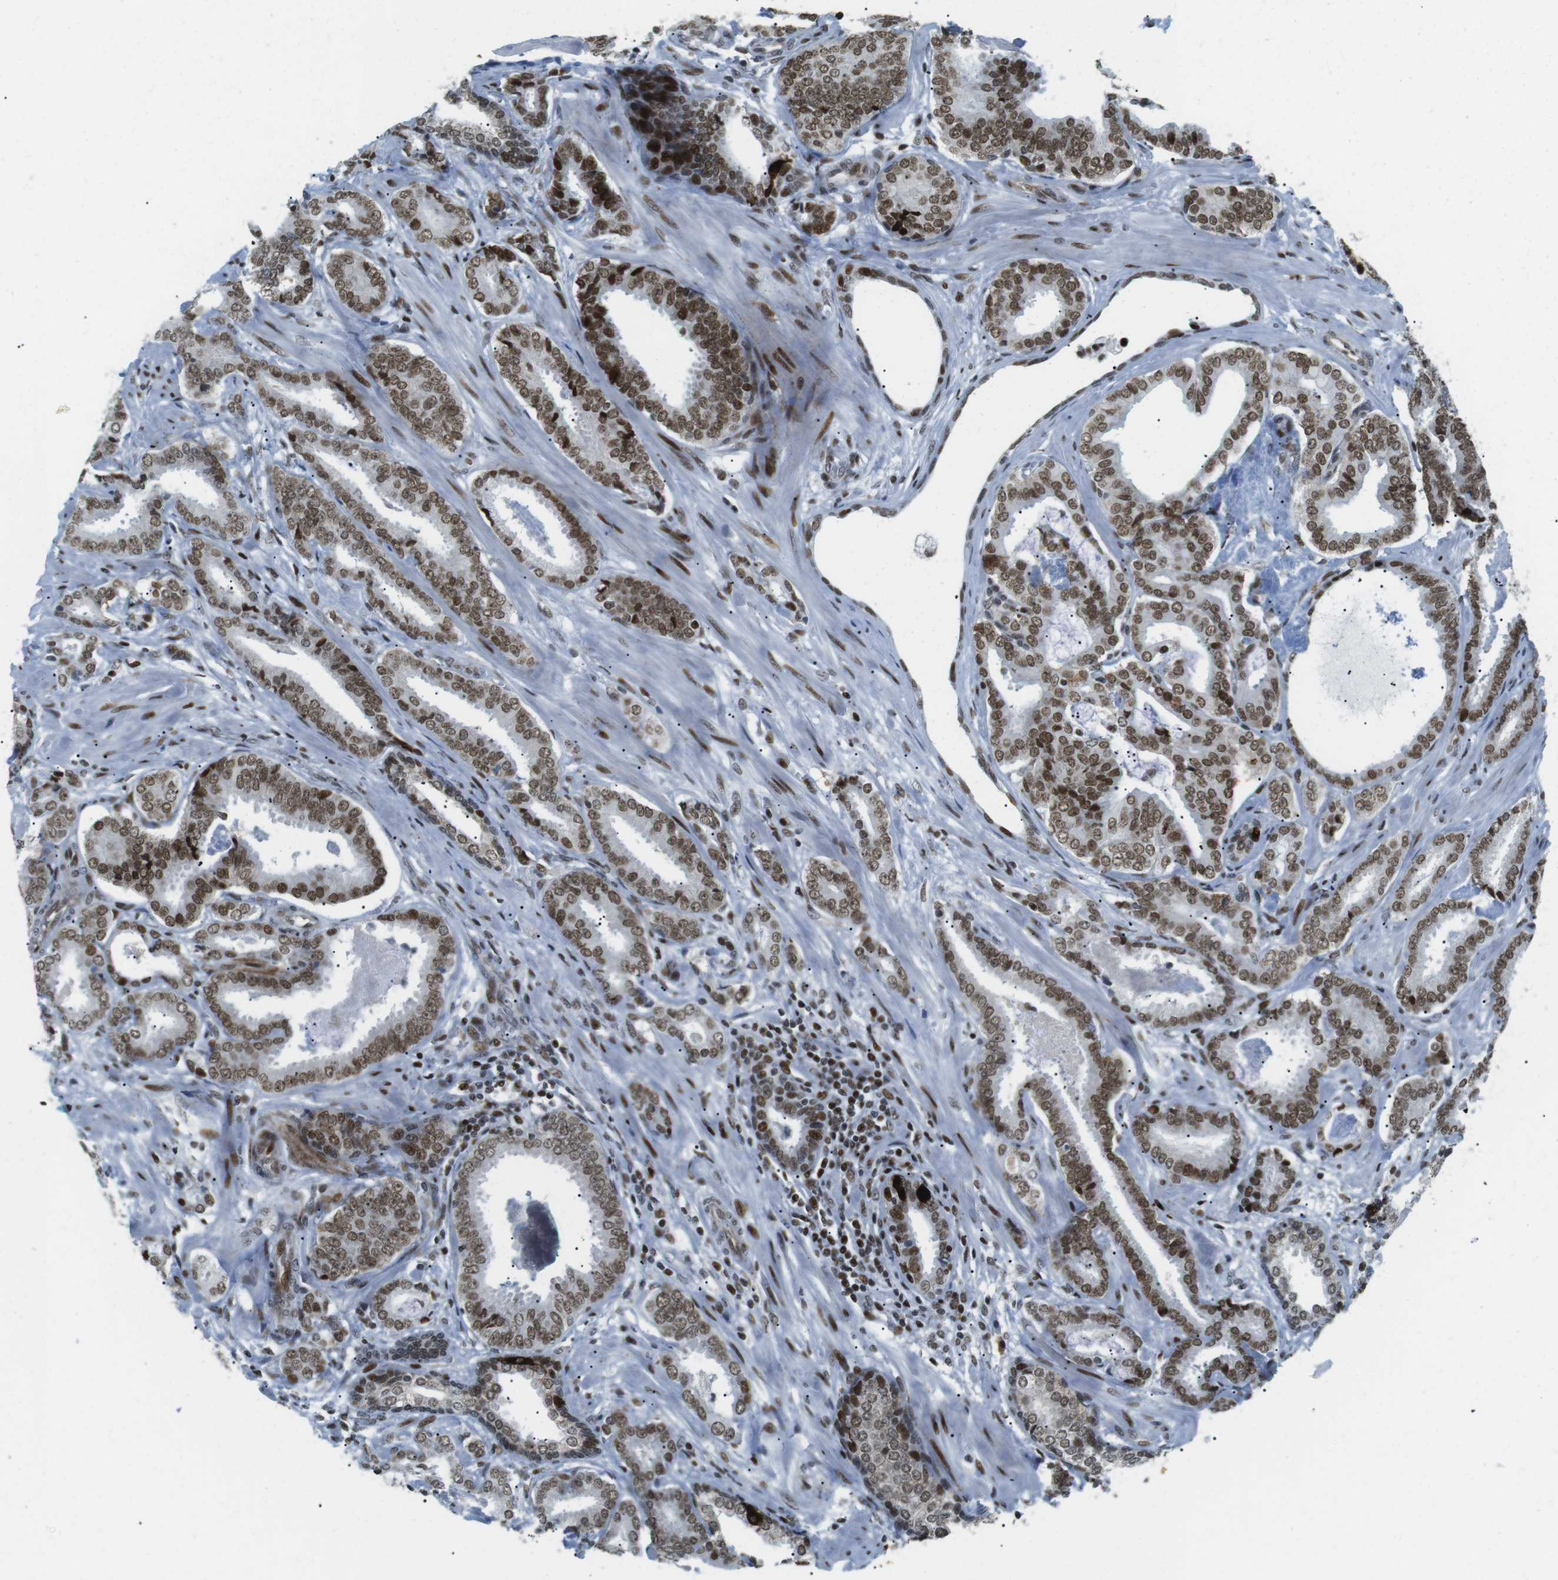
{"staining": {"intensity": "moderate", "quantity": ">75%", "location": "nuclear"}, "tissue": "prostate cancer", "cell_type": "Tumor cells", "image_type": "cancer", "snomed": [{"axis": "morphology", "description": "Adenocarcinoma, Low grade"}, {"axis": "topography", "description": "Prostate"}], "caption": "Moderate nuclear protein staining is present in approximately >75% of tumor cells in low-grade adenocarcinoma (prostate). (DAB (3,3'-diaminobenzidine) IHC with brightfield microscopy, high magnification).", "gene": "ARID1A", "patient": {"sex": "male", "age": 53}}